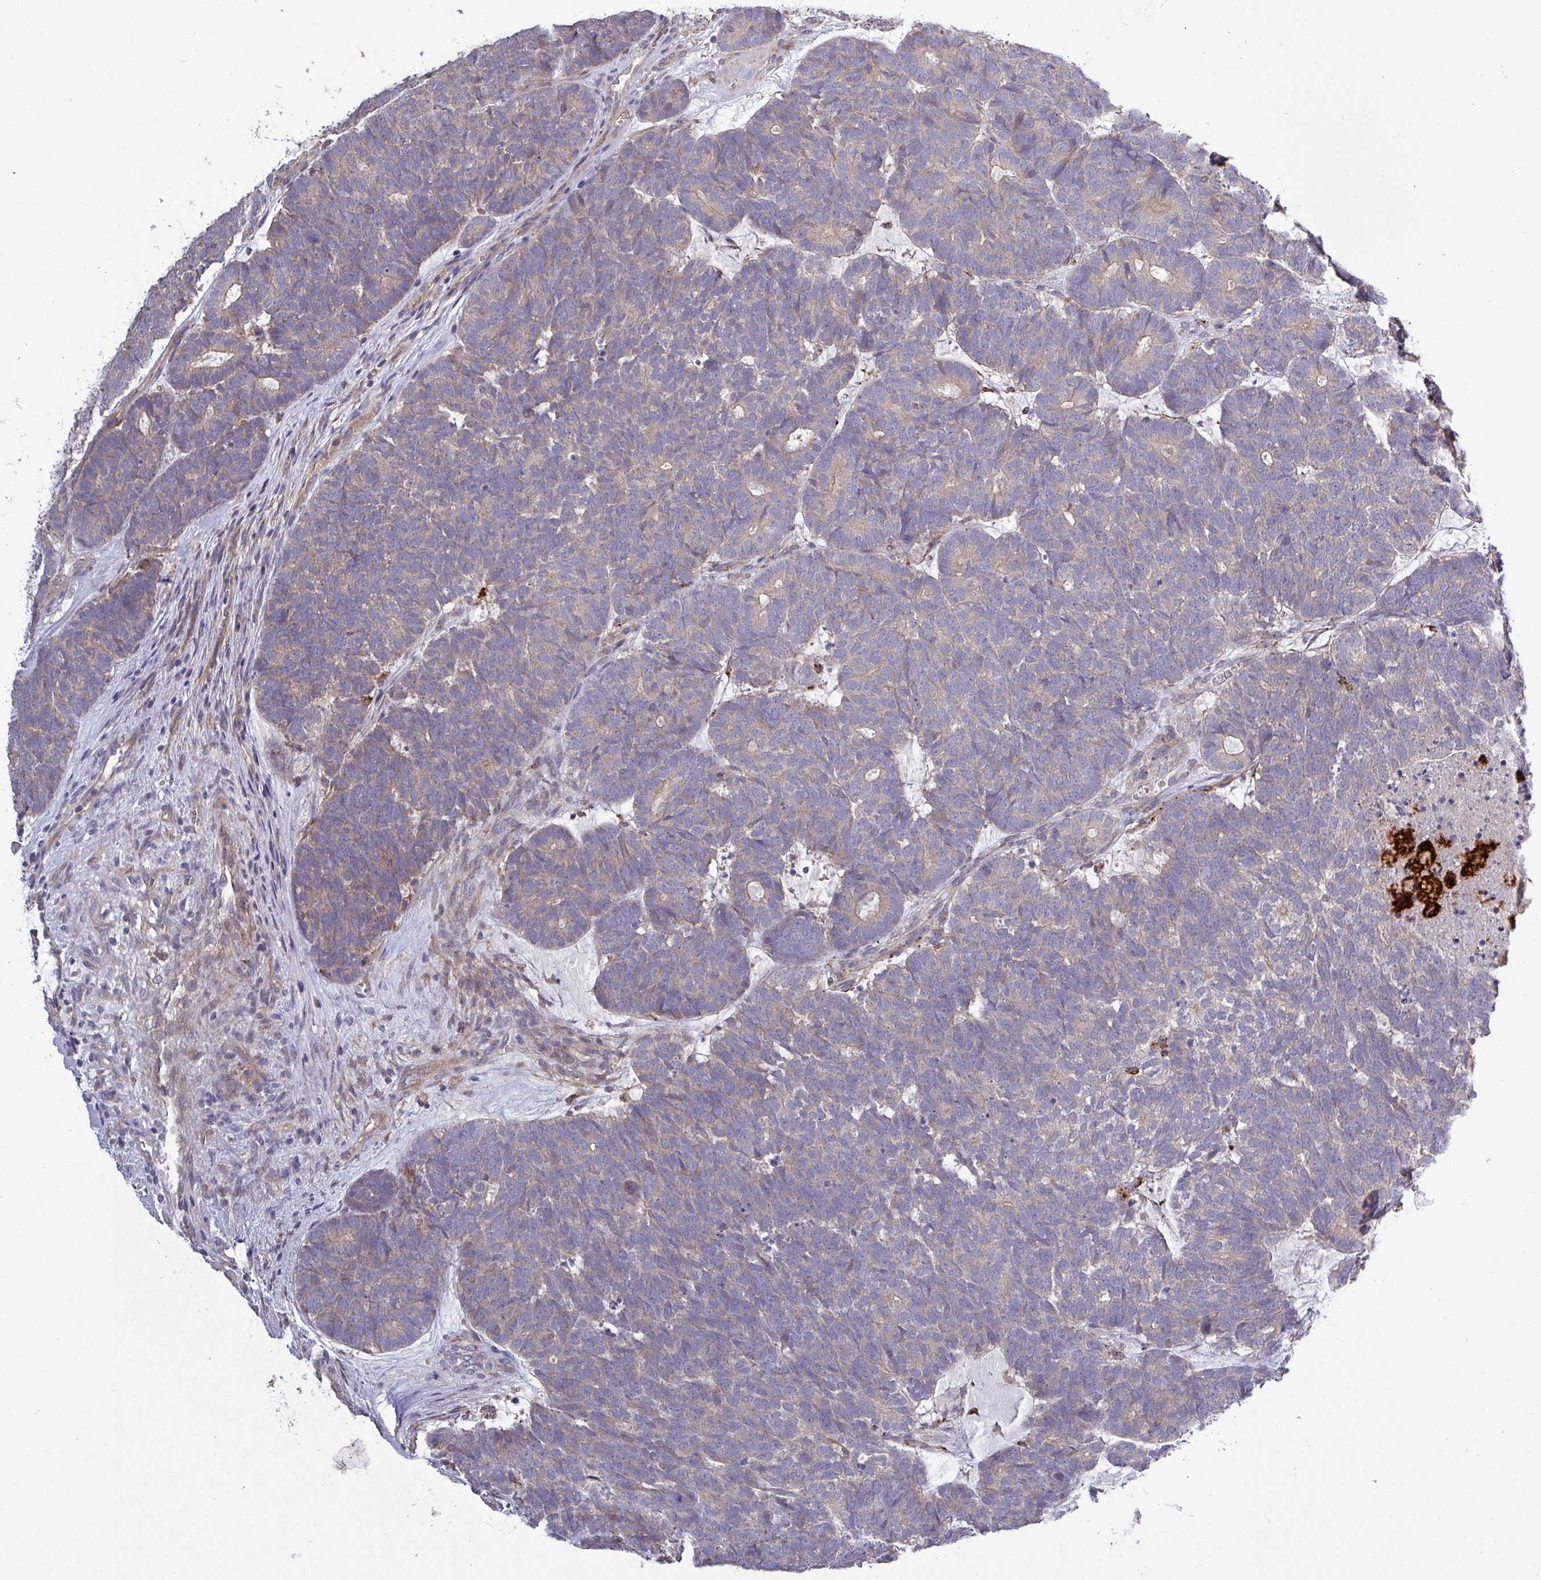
{"staining": {"intensity": "negative", "quantity": "none", "location": "none"}, "tissue": "head and neck cancer", "cell_type": "Tumor cells", "image_type": "cancer", "snomed": [{"axis": "morphology", "description": "Adenocarcinoma, NOS"}, {"axis": "topography", "description": "Head-Neck"}], "caption": "An IHC image of head and neck cancer is shown. There is no staining in tumor cells of head and neck cancer. Brightfield microscopy of IHC stained with DAB (brown) and hematoxylin (blue), captured at high magnification.", "gene": "PLIN2", "patient": {"sex": "female", "age": 81}}